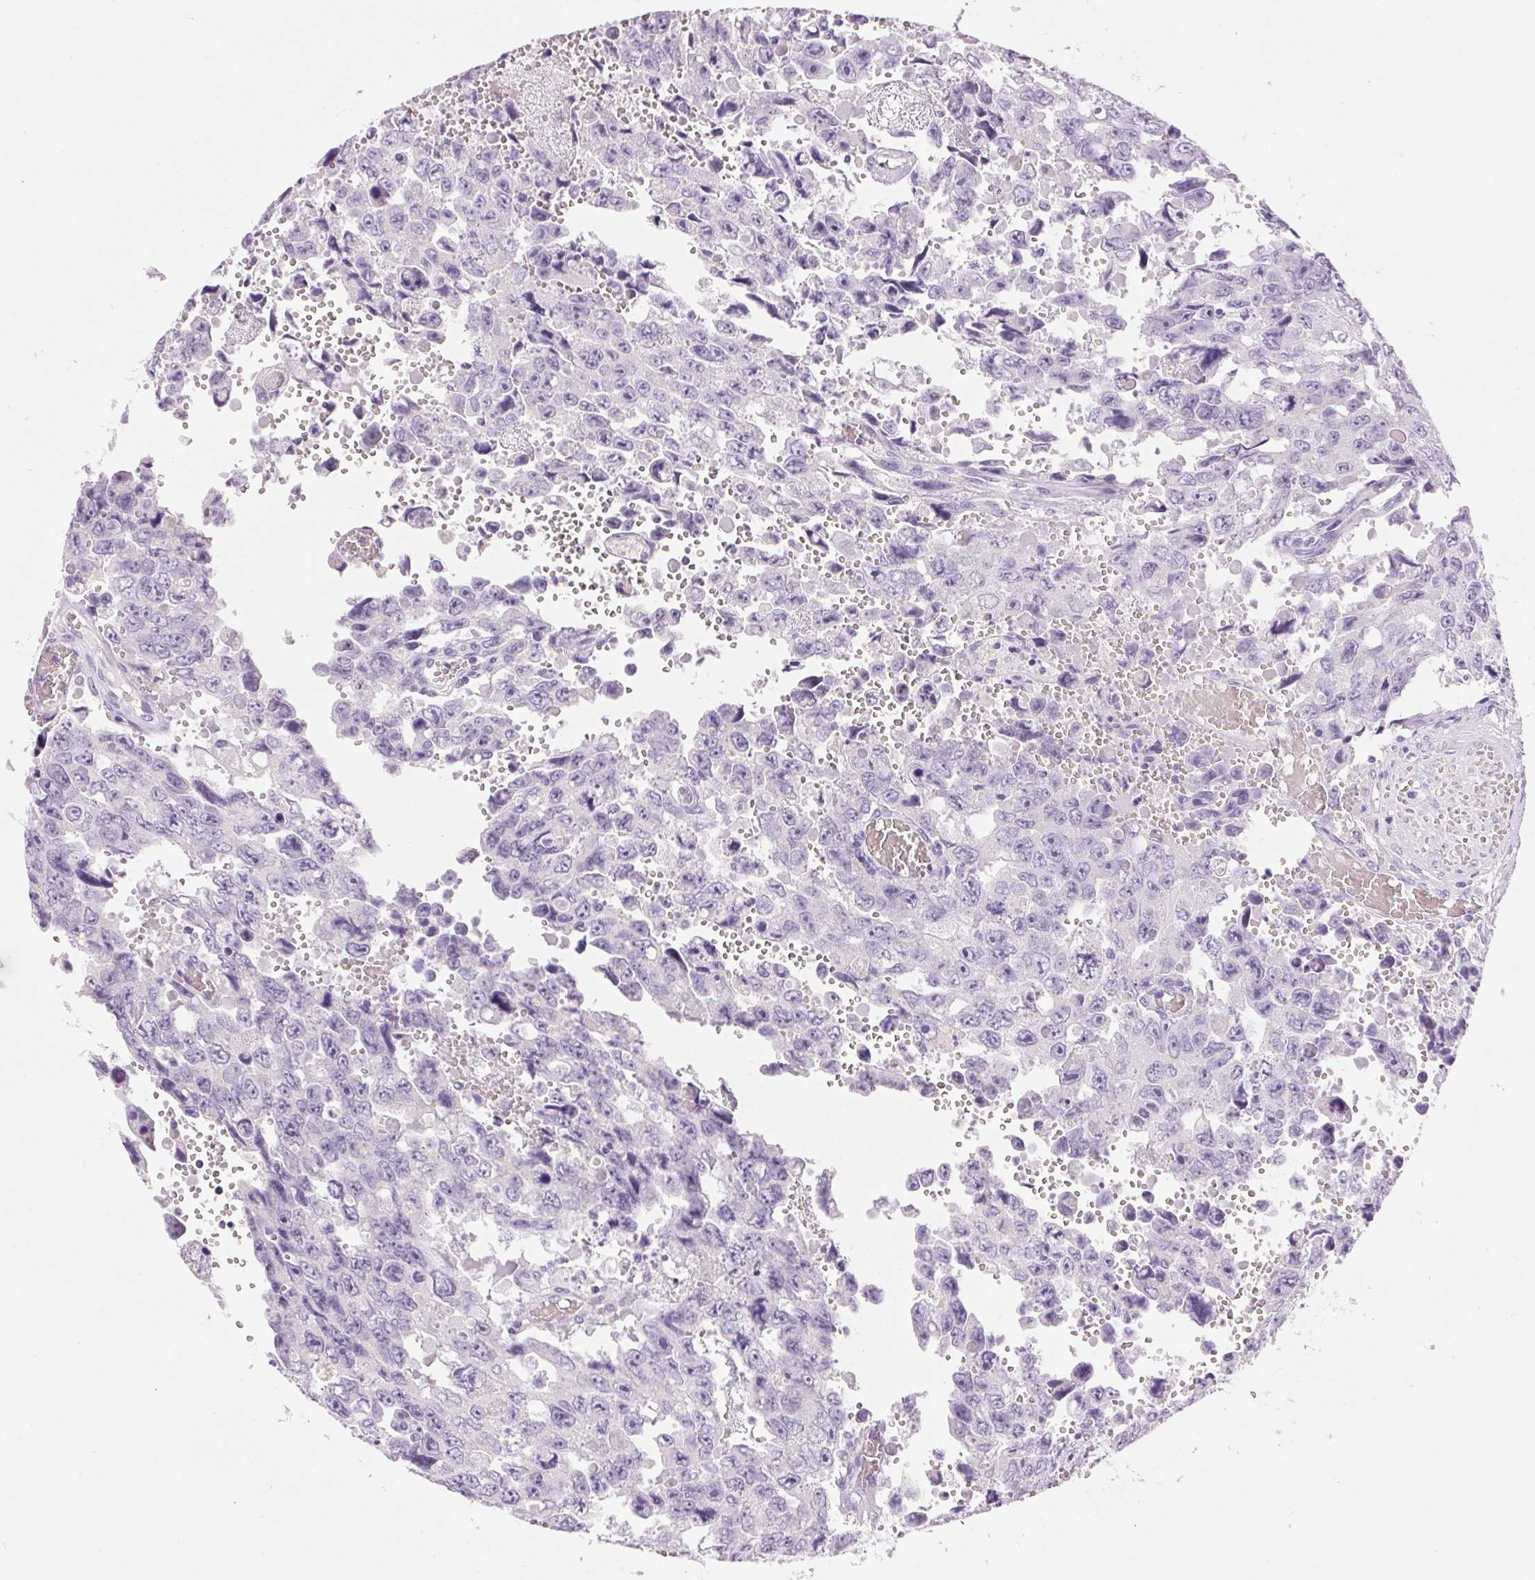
{"staining": {"intensity": "negative", "quantity": "none", "location": "none"}, "tissue": "testis cancer", "cell_type": "Tumor cells", "image_type": "cancer", "snomed": [{"axis": "morphology", "description": "Seminoma, NOS"}, {"axis": "topography", "description": "Testis"}], "caption": "High magnification brightfield microscopy of testis cancer (seminoma) stained with DAB (3,3'-diaminobenzidine) (brown) and counterstained with hematoxylin (blue): tumor cells show no significant staining.", "gene": "HSD17B2", "patient": {"sex": "male", "age": 26}}